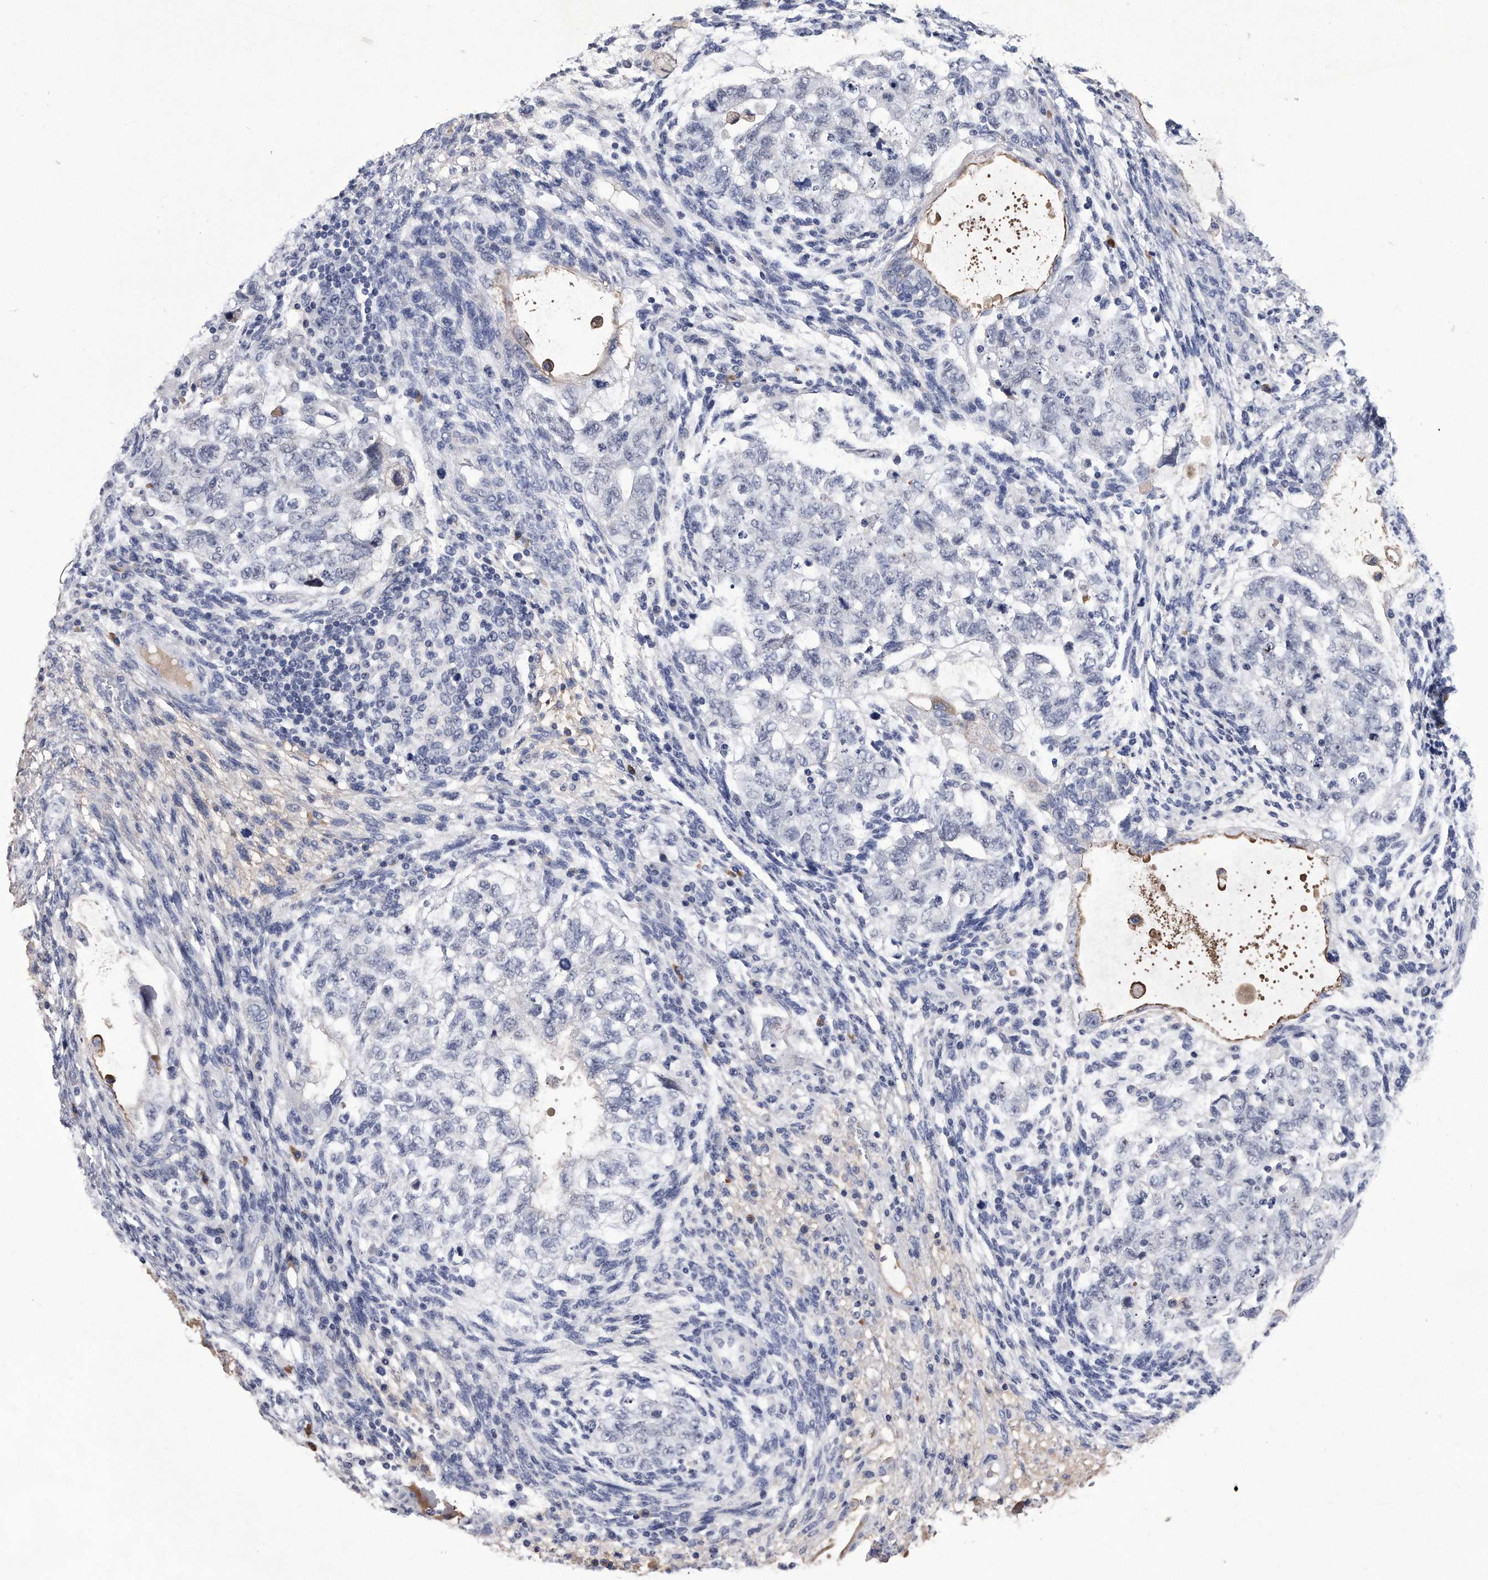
{"staining": {"intensity": "negative", "quantity": "none", "location": "none"}, "tissue": "testis cancer", "cell_type": "Tumor cells", "image_type": "cancer", "snomed": [{"axis": "morphology", "description": "Carcinoma, Embryonal, NOS"}, {"axis": "topography", "description": "Testis"}], "caption": "DAB (3,3'-diaminobenzidine) immunohistochemical staining of human testis embryonal carcinoma exhibits no significant positivity in tumor cells.", "gene": "KCTD8", "patient": {"sex": "male", "age": 36}}